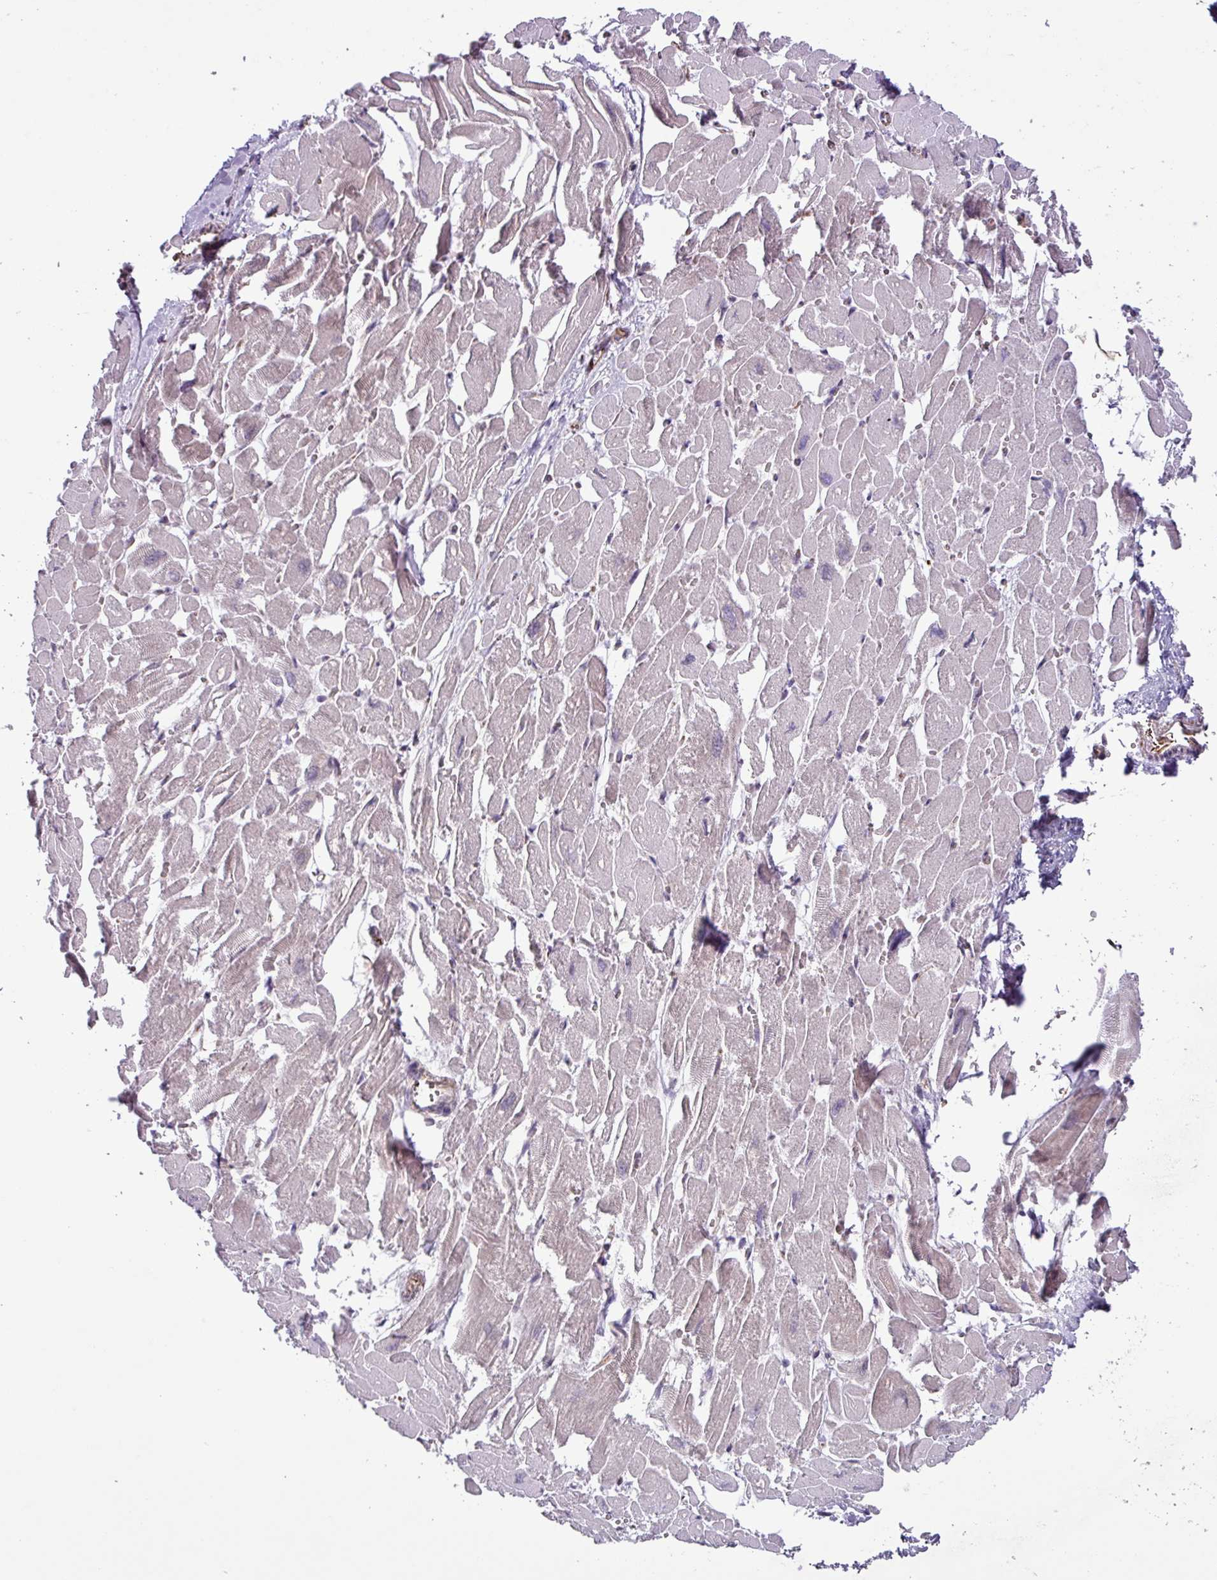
{"staining": {"intensity": "negative", "quantity": "none", "location": "none"}, "tissue": "heart muscle", "cell_type": "Cardiomyocytes", "image_type": "normal", "snomed": [{"axis": "morphology", "description": "Normal tissue, NOS"}, {"axis": "topography", "description": "Heart"}], "caption": "Cardiomyocytes are negative for protein expression in benign human heart muscle. Brightfield microscopy of immunohistochemistry stained with DAB (3,3'-diaminobenzidine) (brown) and hematoxylin (blue), captured at high magnification.", "gene": "CHD3", "patient": {"sex": "male", "age": 54}}